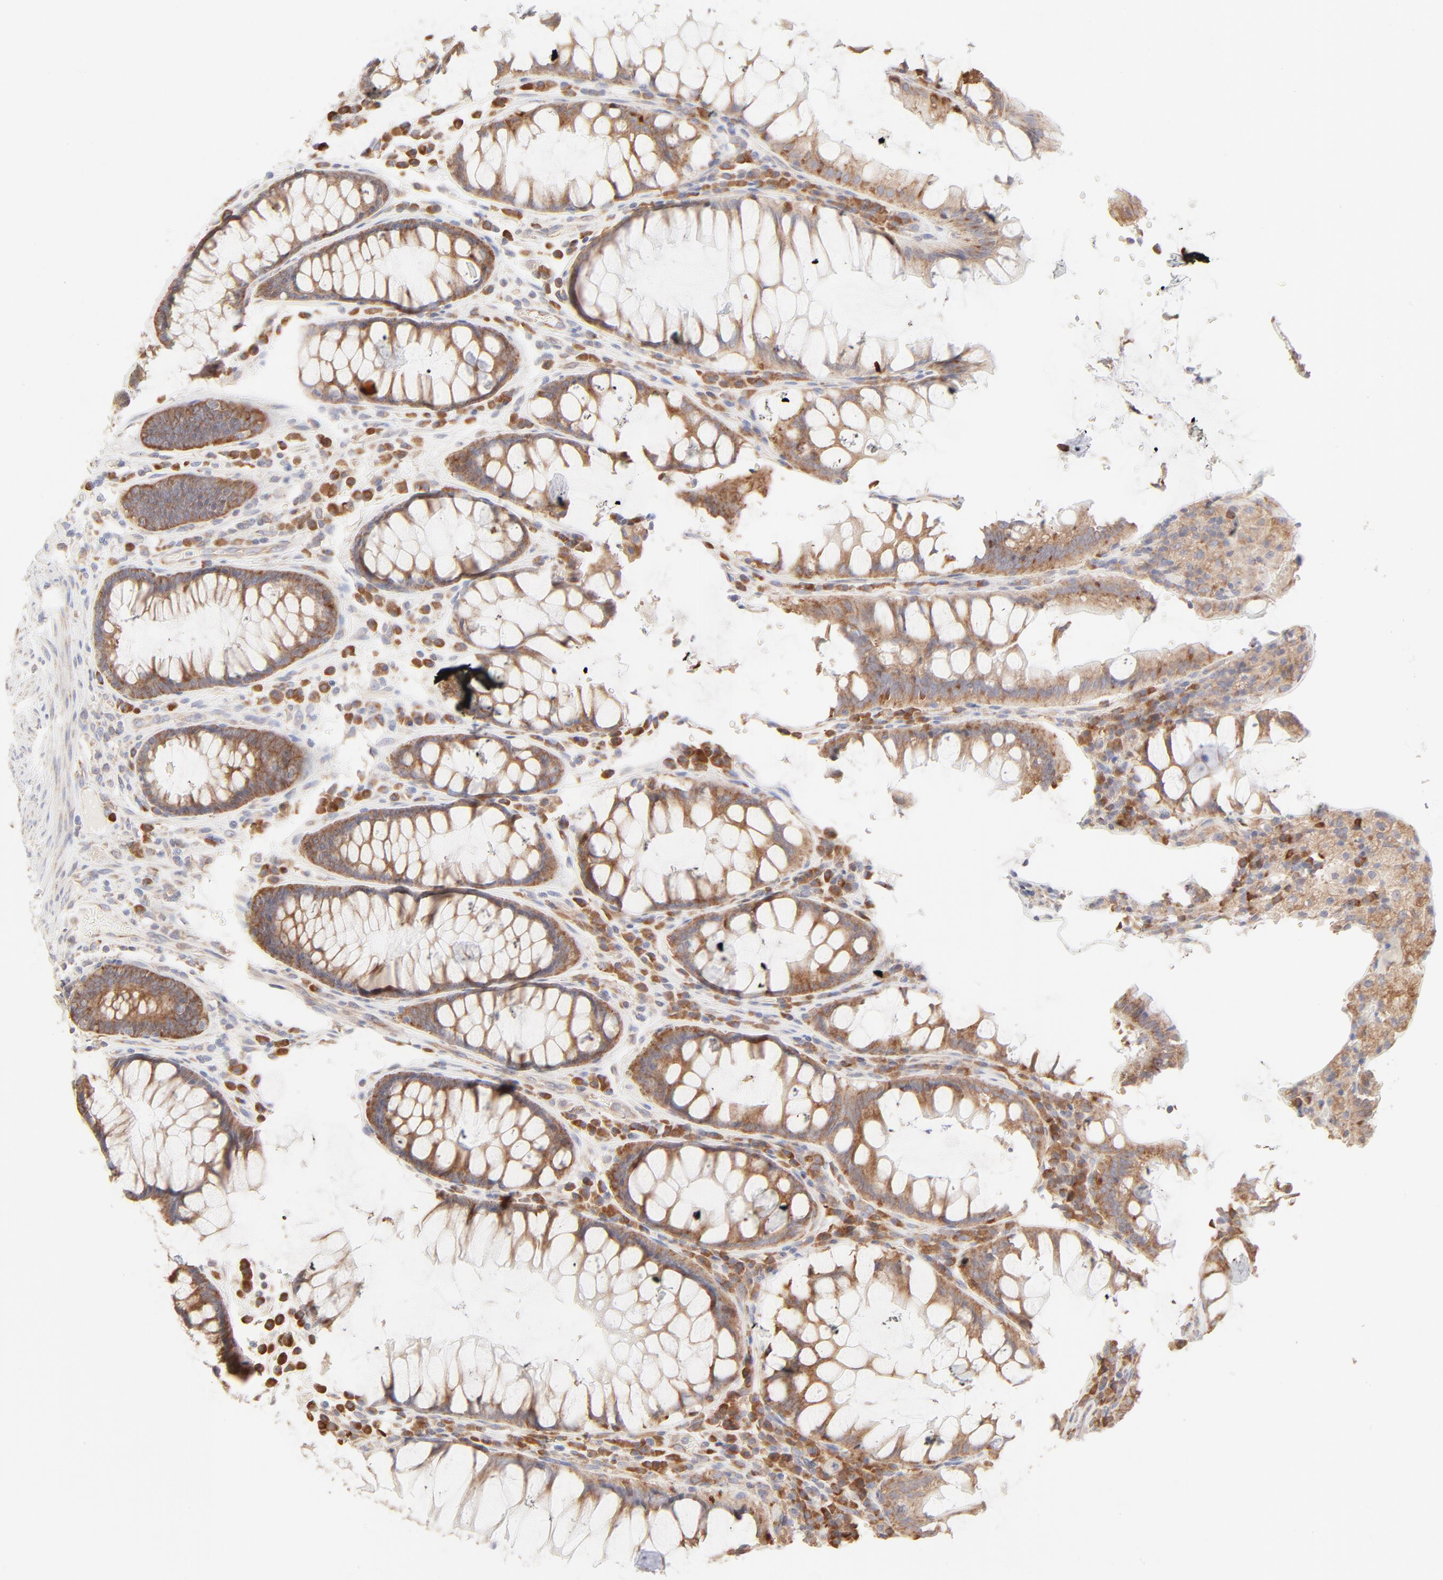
{"staining": {"intensity": "moderate", "quantity": ">75%", "location": "cytoplasmic/membranous"}, "tissue": "colorectal cancer", "cell_type": "Tumor cells", "image_type": "cancer", "snomed": [{"axis": "morphology", "description": "Normal tissue, NOS"}, {"axis": "morphology", "description": "Adenocarcinoma, NOS"}, {"axis": "topography", "description": "Colon"}], "caption": "DAB (3,3'-diaminobenzidine) immunohistochemical staining of colorectal cancer (adenocarcinoma) demonstrates moderate cytoplasmic/membranous protein staining in approximately >75% of tumor cells.", "gene": "RPS21", "patient": {"sex": "female", "age": 78}}